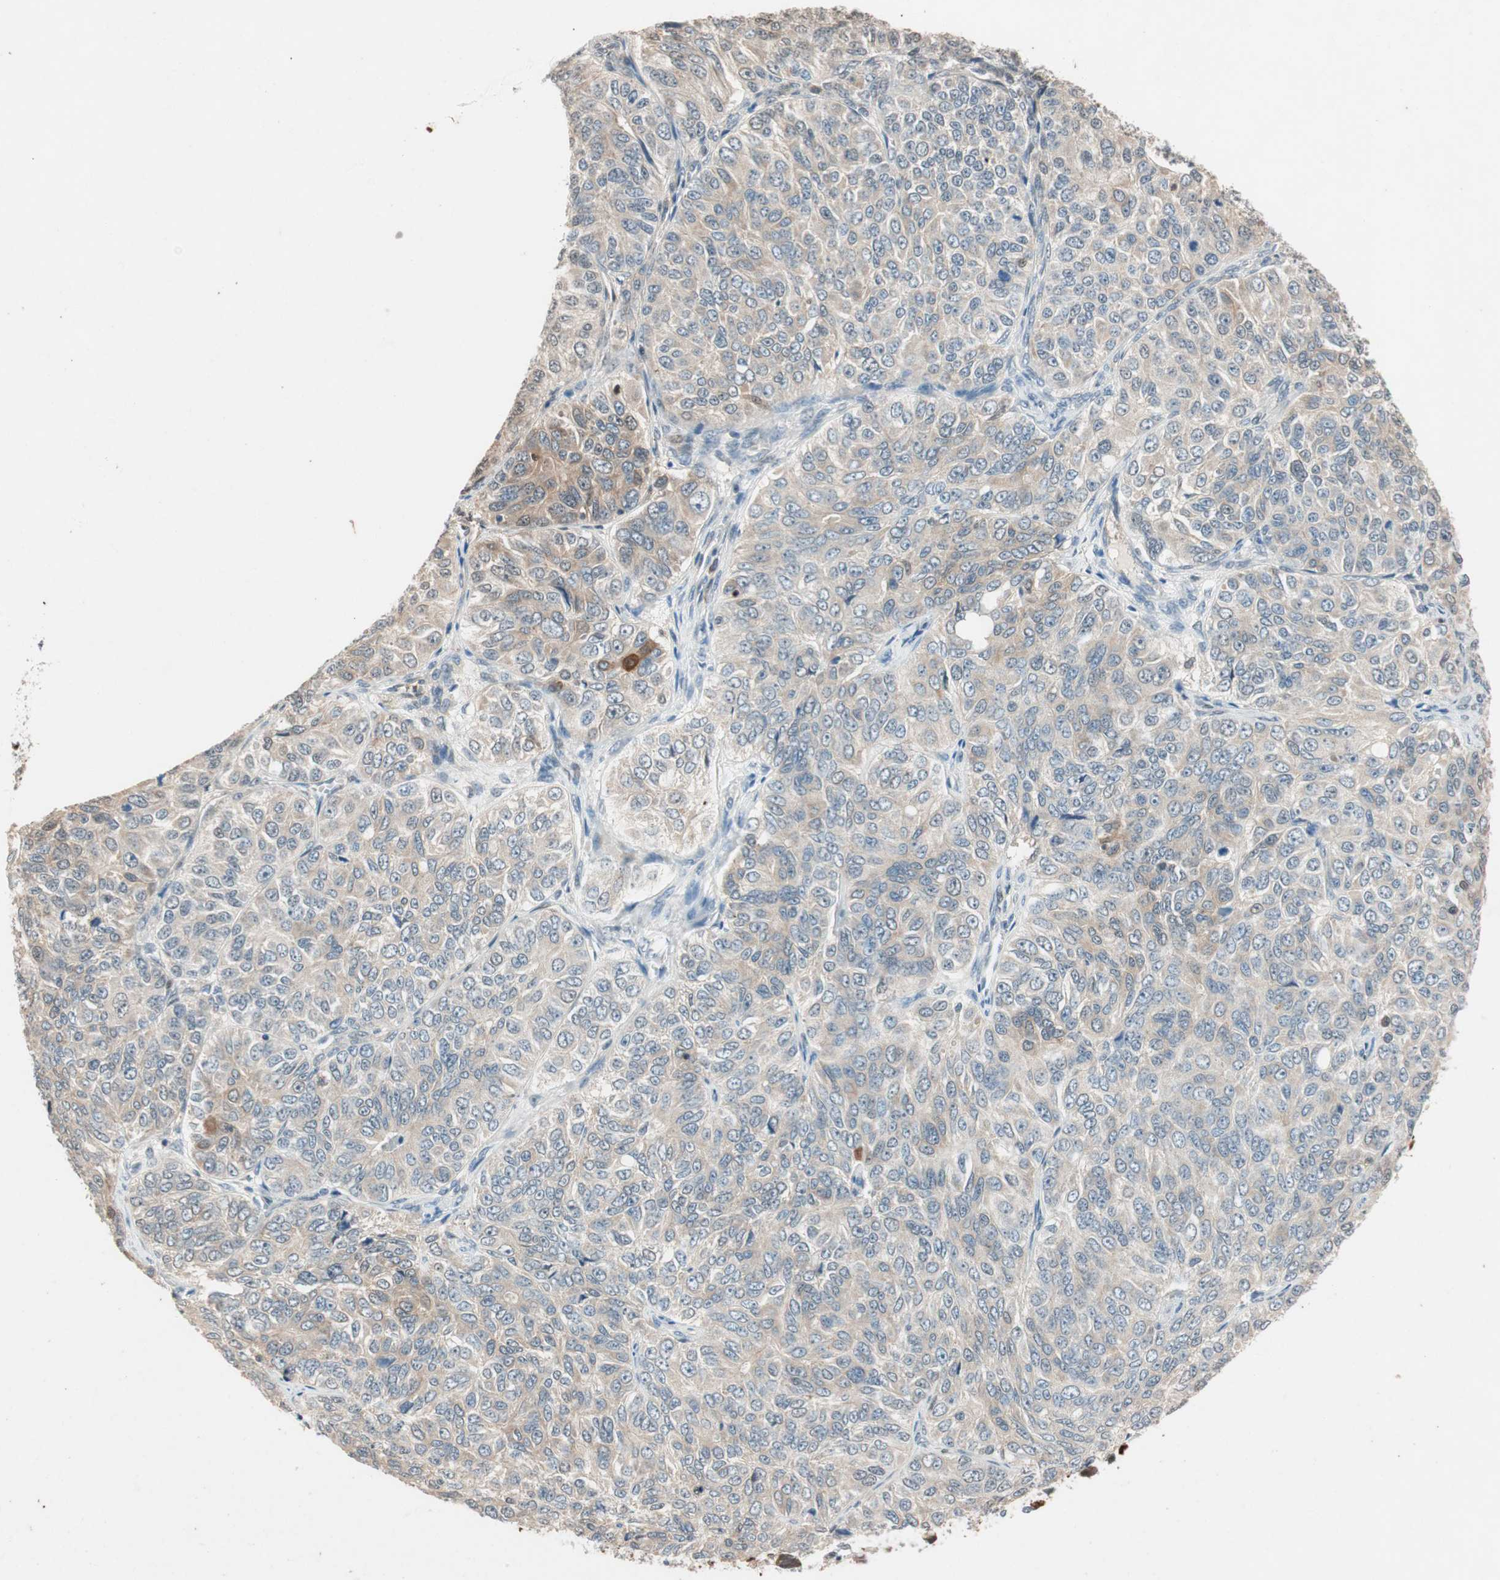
{"staining": {"intensity": "strong", "quantity": "<25%", "location": "cytoplasmic/membranous,nuclear"}, "tissue": "ovarian cancer", "cell_type": "Tumor cells", "image_type": "cancer", "snomed": [{"axis": "morphology", "description": "Carcinoma, endometroid"}, {"axis": "topography", "description": "Ovary"}], "caption": "IHC micrograph of human ovarian cancer stained for a protein (brown), which exhibits medium levels of strong cytoplasmic/membranous and nuclear positivity in approximately <25% of tumor cells.", "gene": "SERPINB5", "patient": {"sex": "female", "age": 51}}